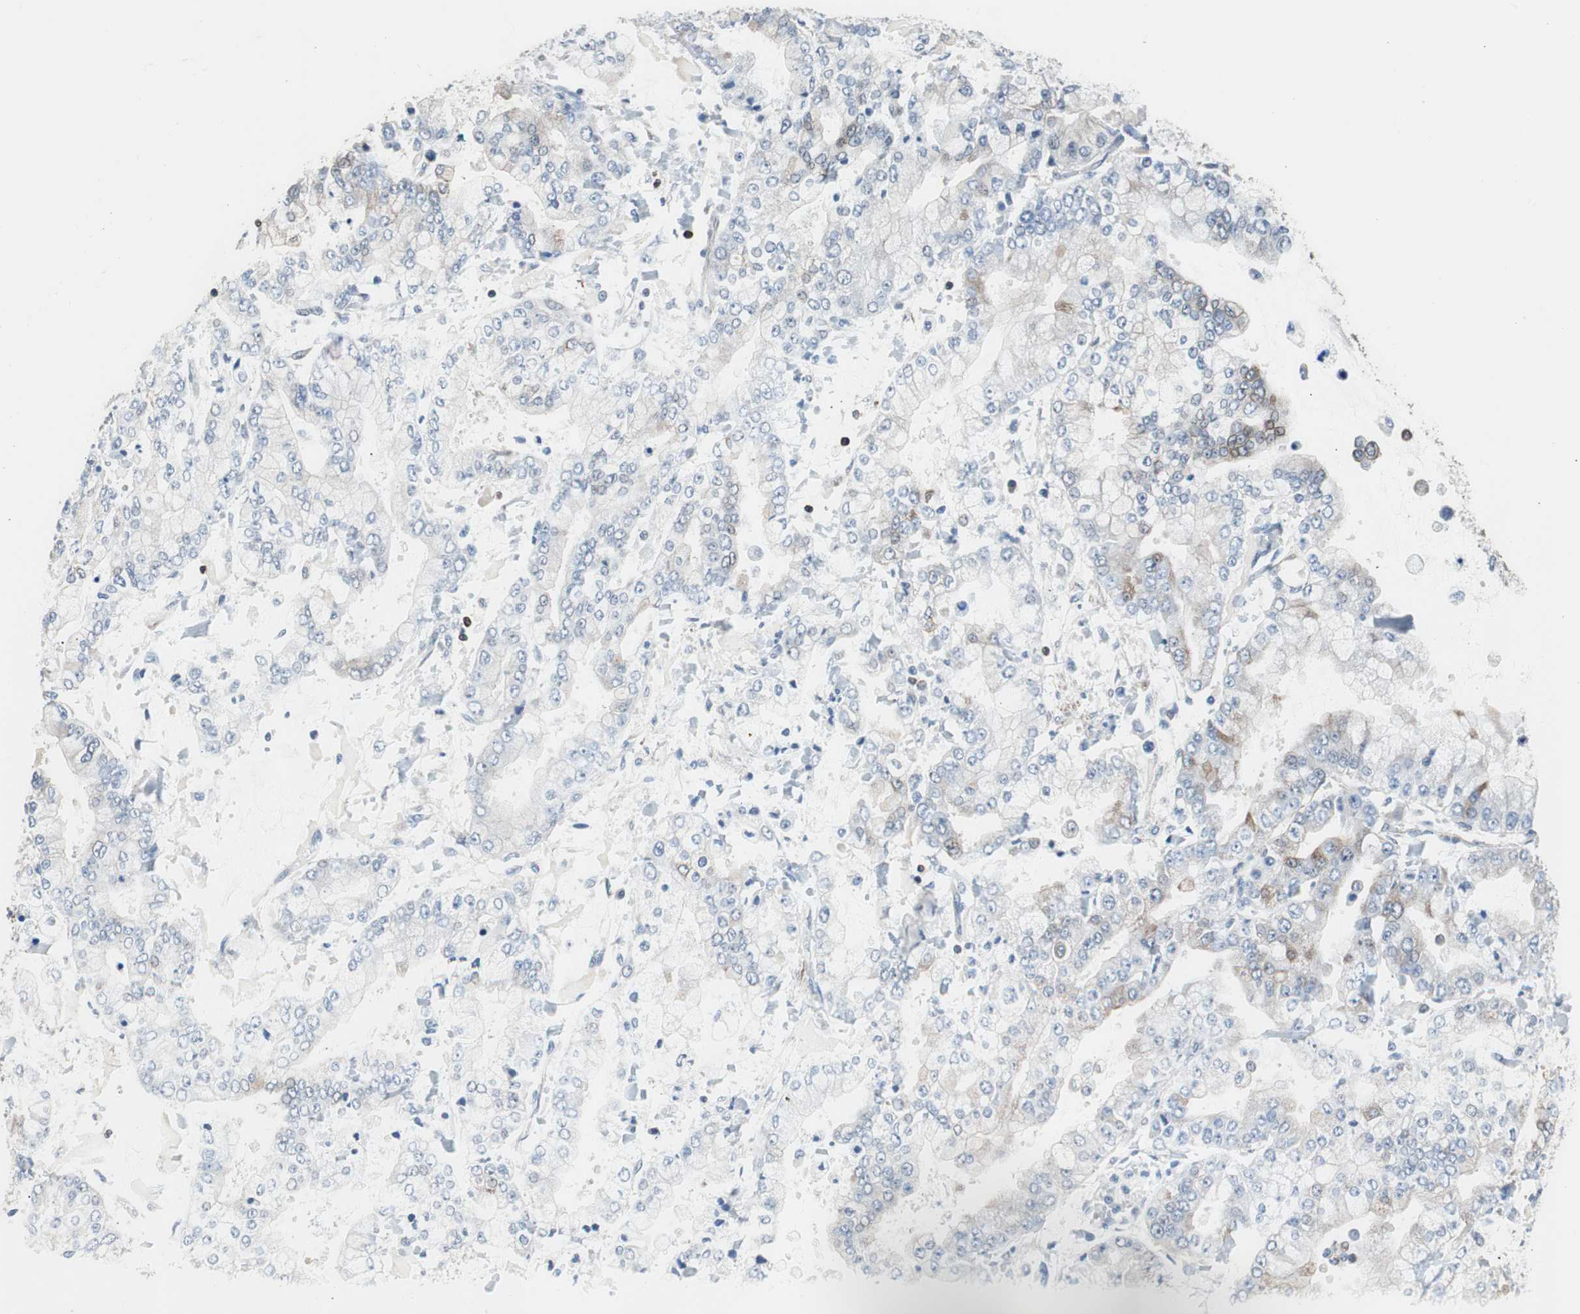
{"staining": {"intensity": "negative", "quantity": "none", "location": "none"}, "tissue": "stomach cancer", "cell_type": "Tumor cells", "image_type": "cancer", "snomed": [{"axis": "morphology", "description": "Adenocarcinoma, NOS"}, {"axis": "topography", "description": "Stomach"}], "caption": "Stomach cancer (adenocarcinoma) stained for a protein using immunohistochemistry (IHC) displays no expression tumor cells.", "gene": "PBXIP1", "patient": {"sex": "male", "age": 76}}